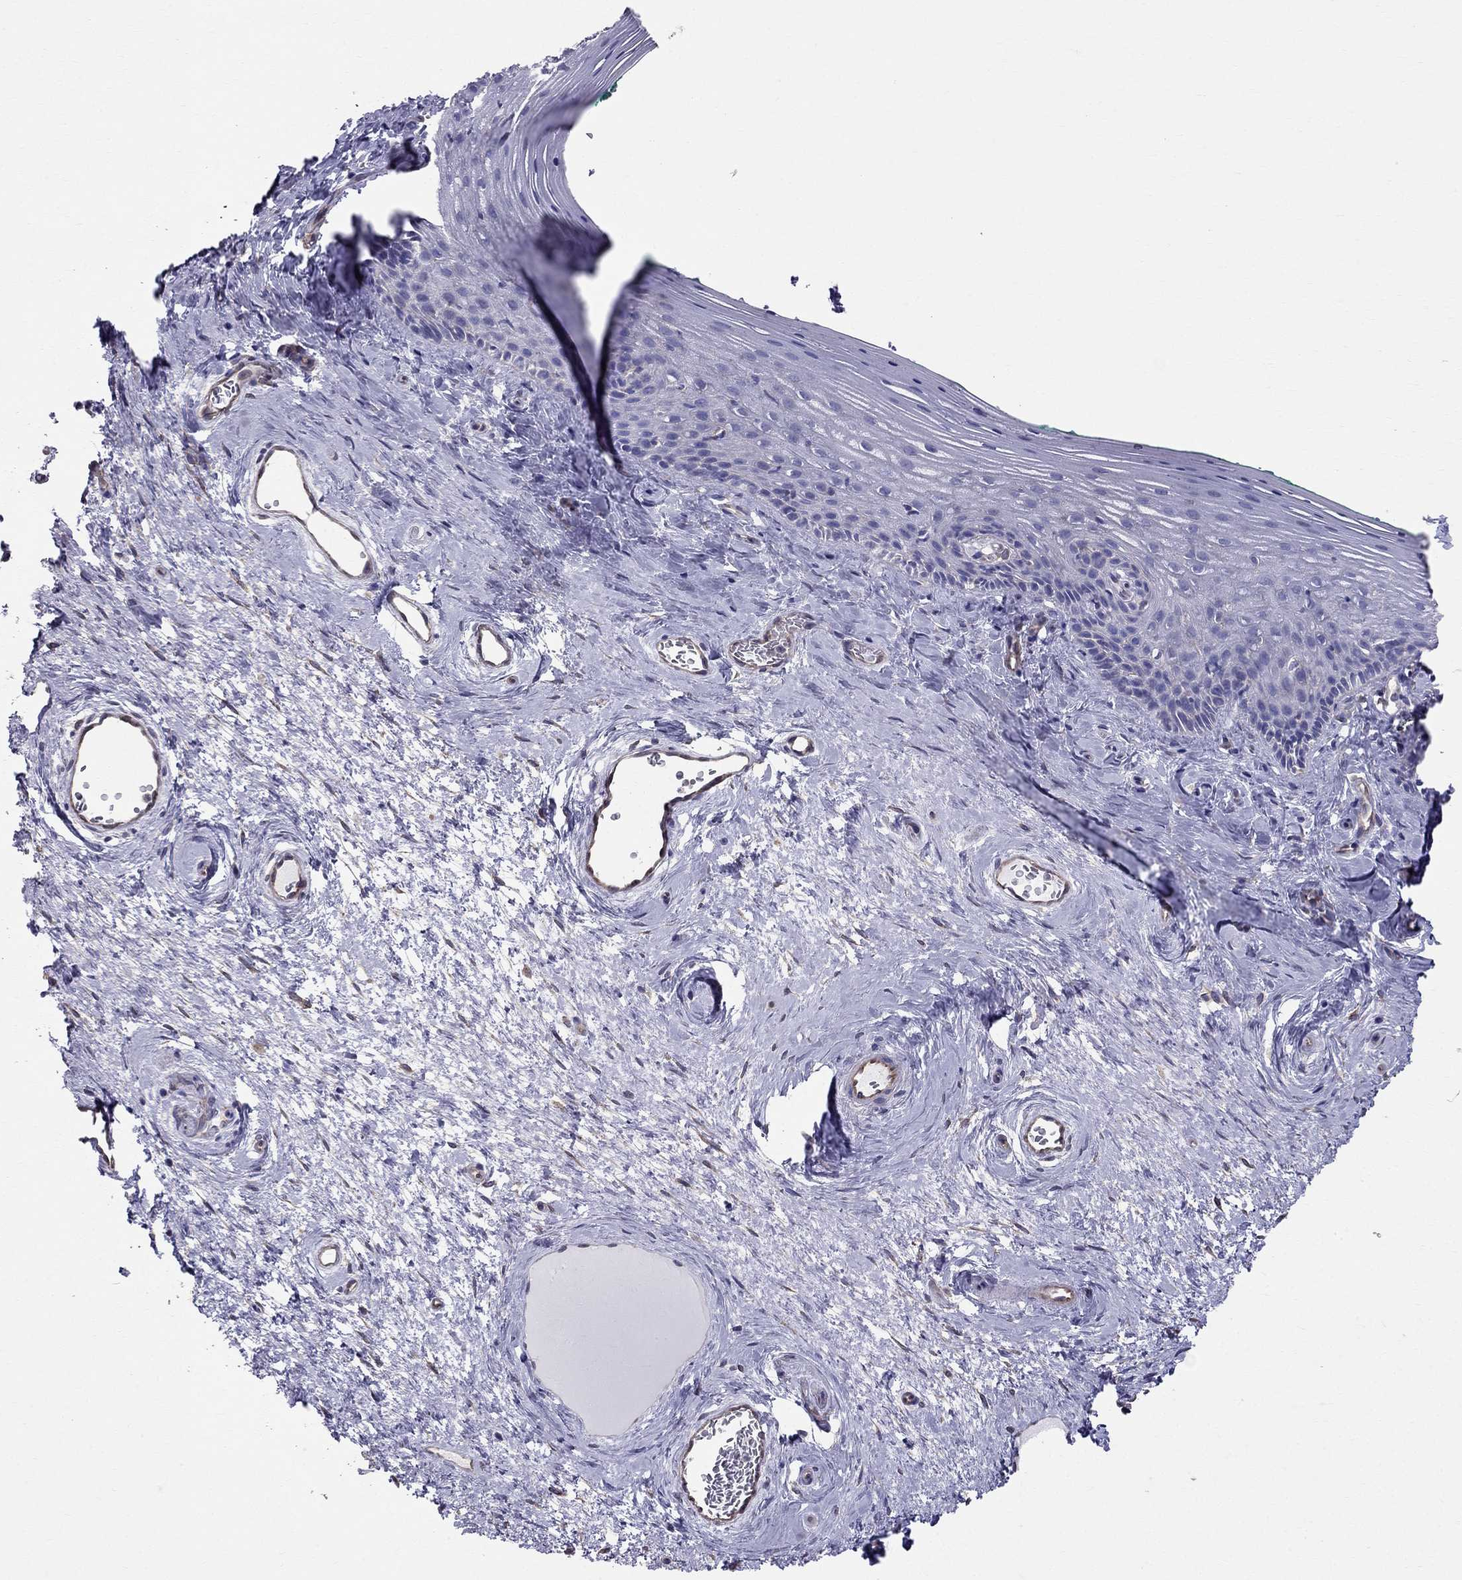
{"staining": {"intensity": "negative", "quantity": "none", "location": "none"}, "tissue": "vagina", "cell_type": "Squamous epithelial cells", "image_type": "normal", "snomed": [{"axis": "morphology", "description": "Normal tissue, NOS"}, {"axis": "topography", "description": "Vagina"}], "caption": "DAB immunohistochemical staining of benign human vagina reveals no significant expression in squamous epithelial cells.", "gene": "ENOX1", "patient": {"sex": "female", "age": 45}}